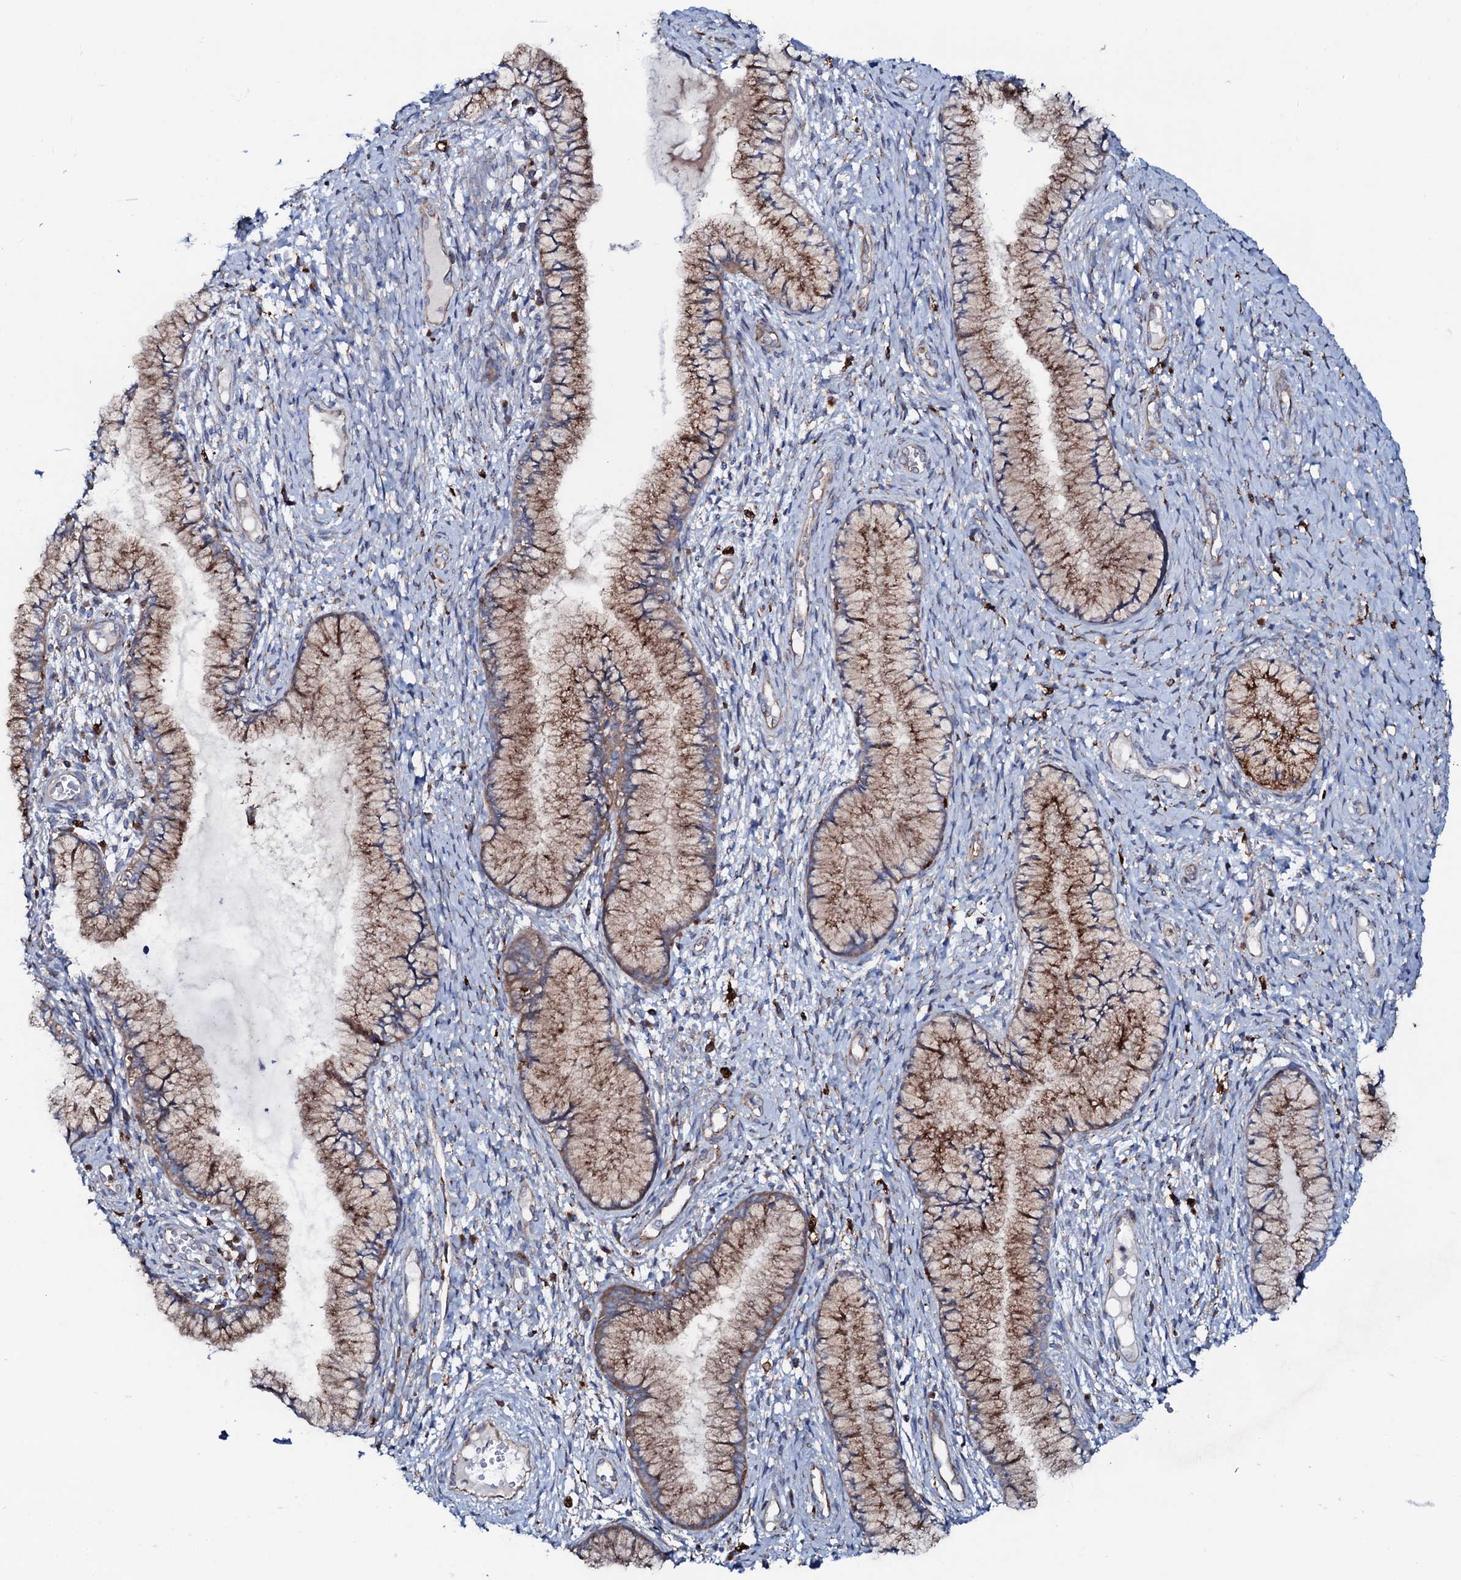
{"staining": {"intensity": "moderate", "quantity": ">75%", "location": "cytoplasmic/membranous"}, "tissue": "cervix", "cell_type": "Glandular cells", "image_type": "normal", "snomed": [{"axis": "morphology", "description": "Normal tissue, NOS"}, {"axis": "topography", "description": "Cervix"}], "caption": "Protein staining of benign cervix exhibits moderate cytoplasmic/membranous positivity in approximately >75% of glandular cells.", "gene": "P2RX4", "patient": {"sex": "female", "age": 42}}